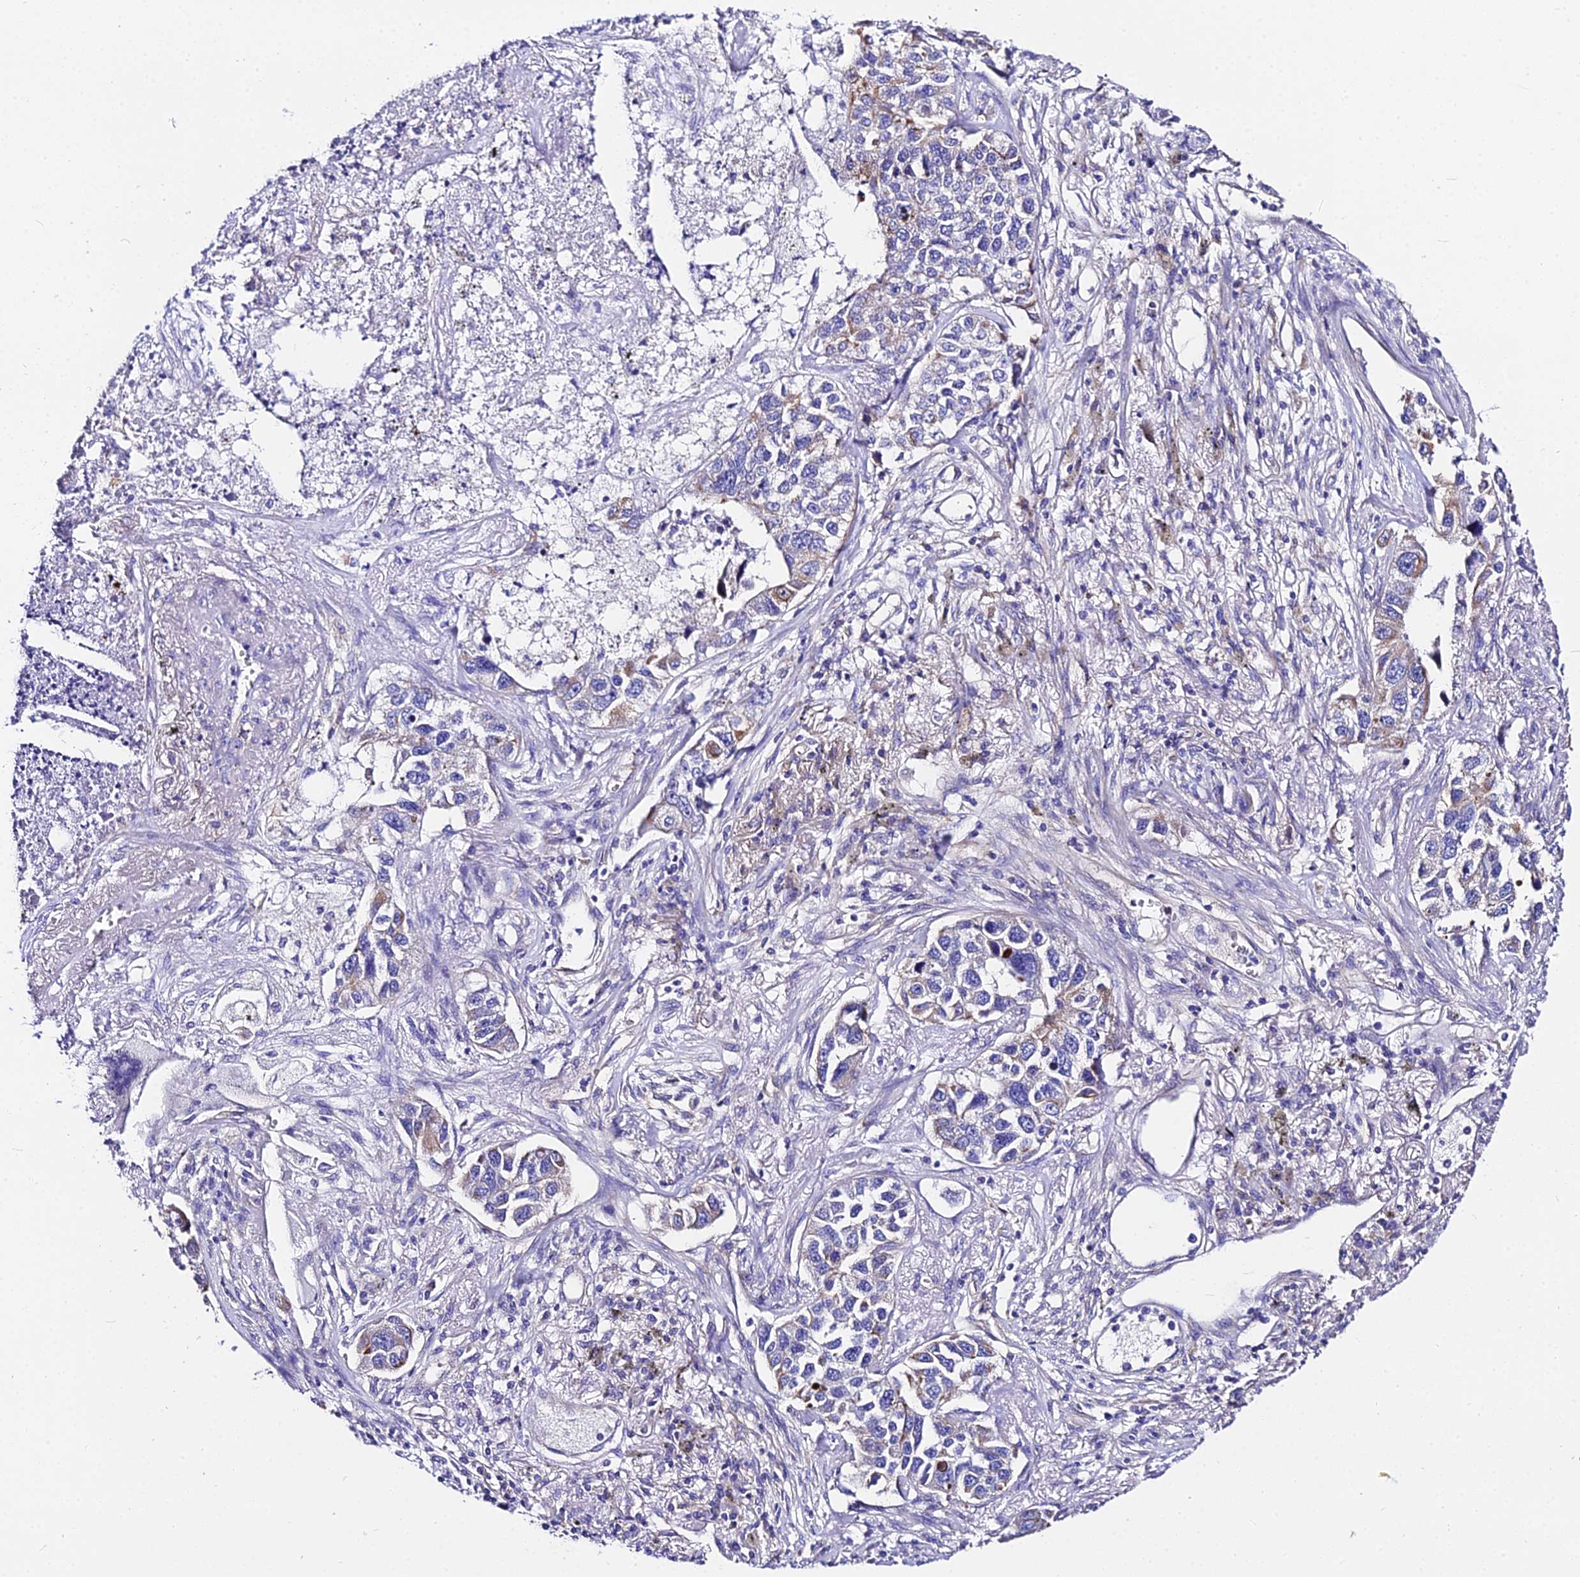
{"staining": {"intensity": "weak", "quantity": "<25%", "location": "cytoplasmic/membranous"}, "tissue": "lung cancer", "cell_type": "Tumor cells", "image_type": "cancer", "snomed": [{"axis": "morphology", "description": "Adenocarcinoma, NOS"}, {"axis": "topography", "description": "Lung"}], "caption": "Human lung cancer stained for a protein using immunohistochemistry (IHC) exhibits no staining in tumor cells.", "gene": "DAW1", "patient": {"sex": "male", "age": 49}}